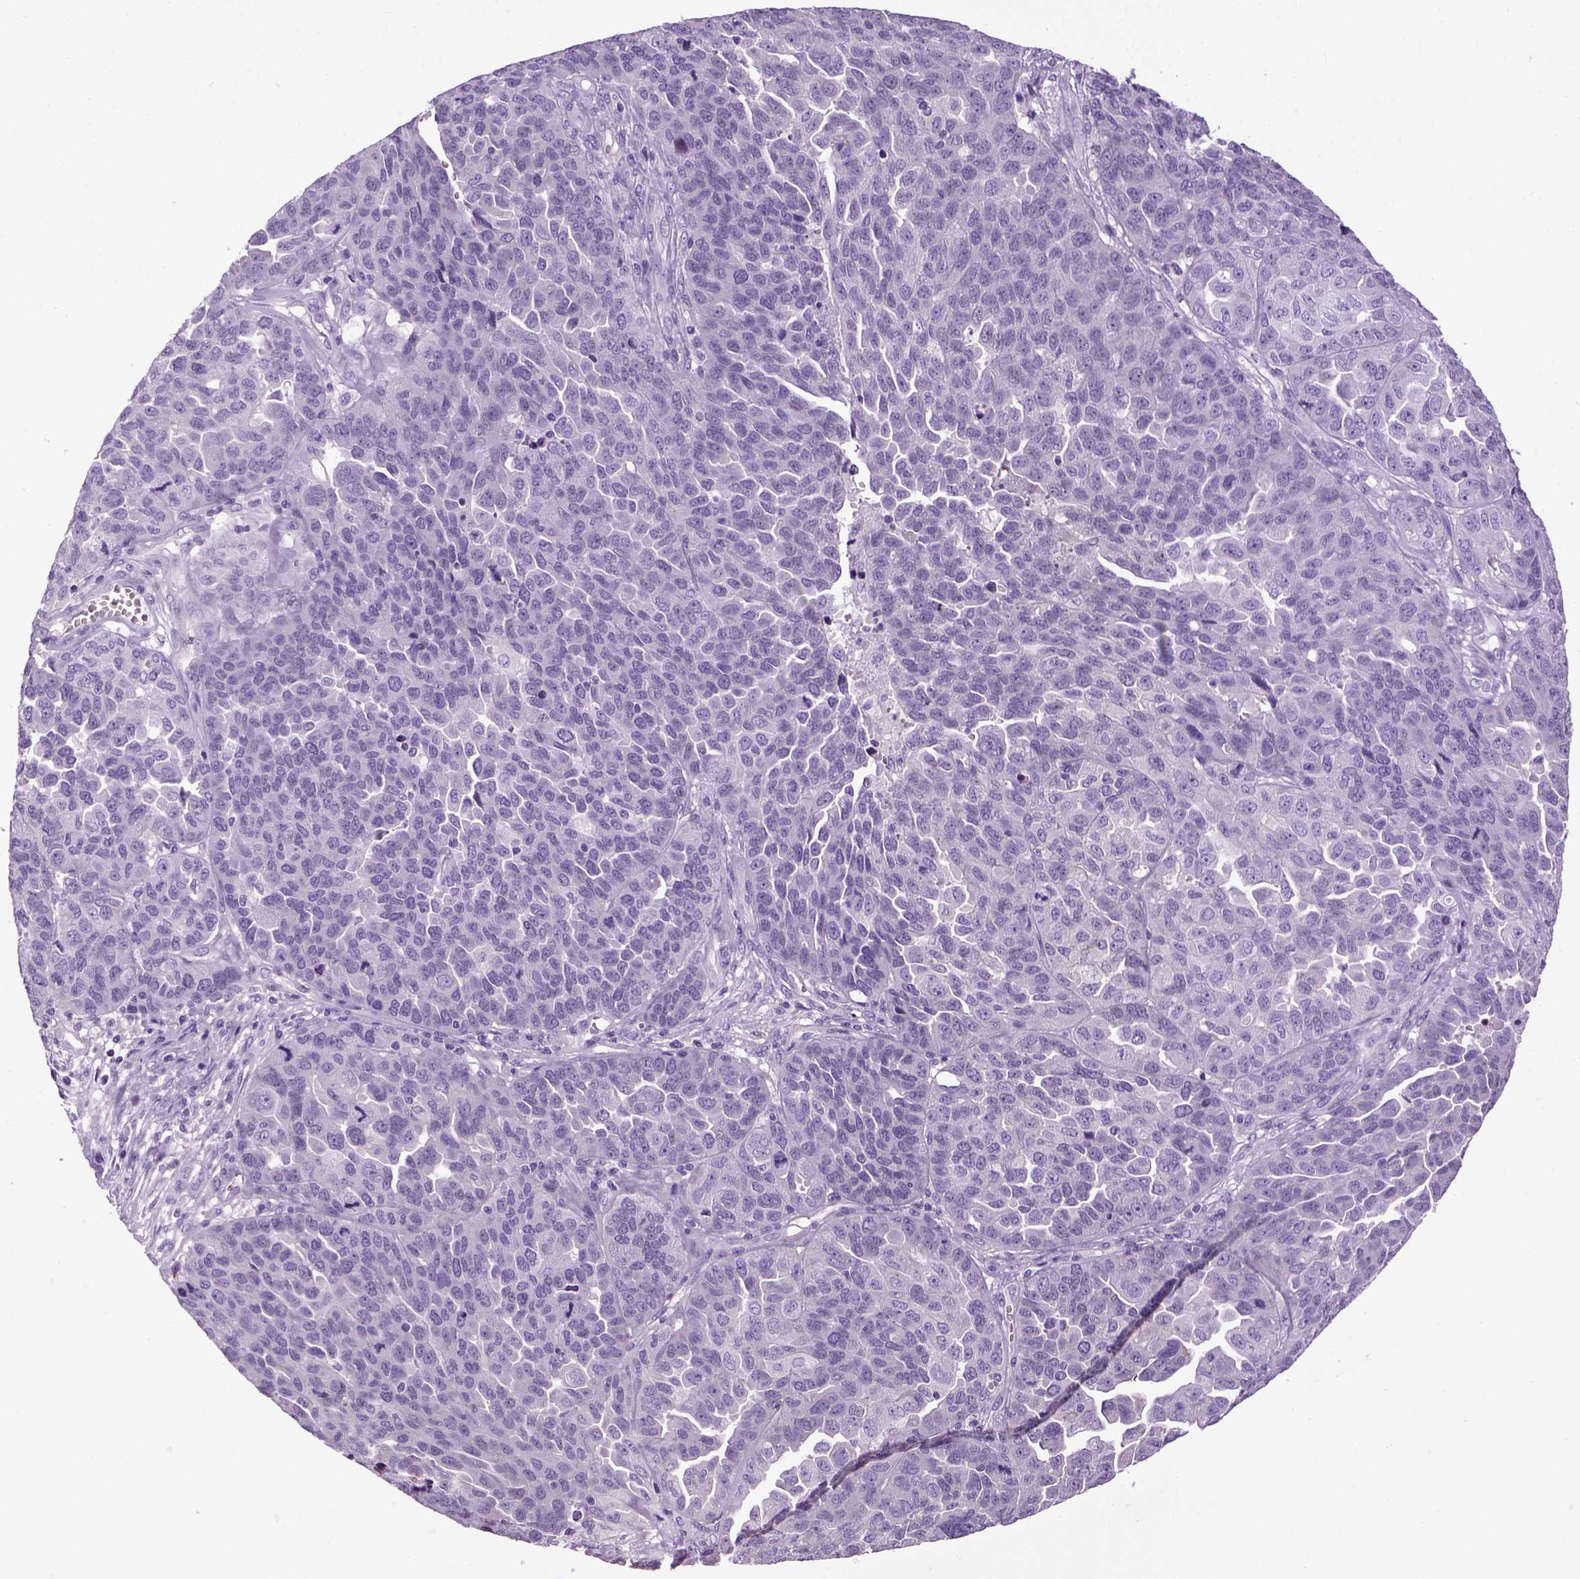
{"staining": {"intensity": "negative", "quantity": "none", "location": "none"}, "tissue": "ovarian cancer", "cell_type": "Tumor cells", "image_type": "cancer", "snomed": [{"axis": "morphology", "description": "Cystadenocarcinoma, serous, NOS"}, {"axis": "topography", "description": "Ovary"}], "caption": "Photomicrograph shows no protein expression in tumor cells of ovarian serous cystadenocarcinoma tissue.", "gene": "HMCN2", "patient": {"sex": "female", "age": 87}}